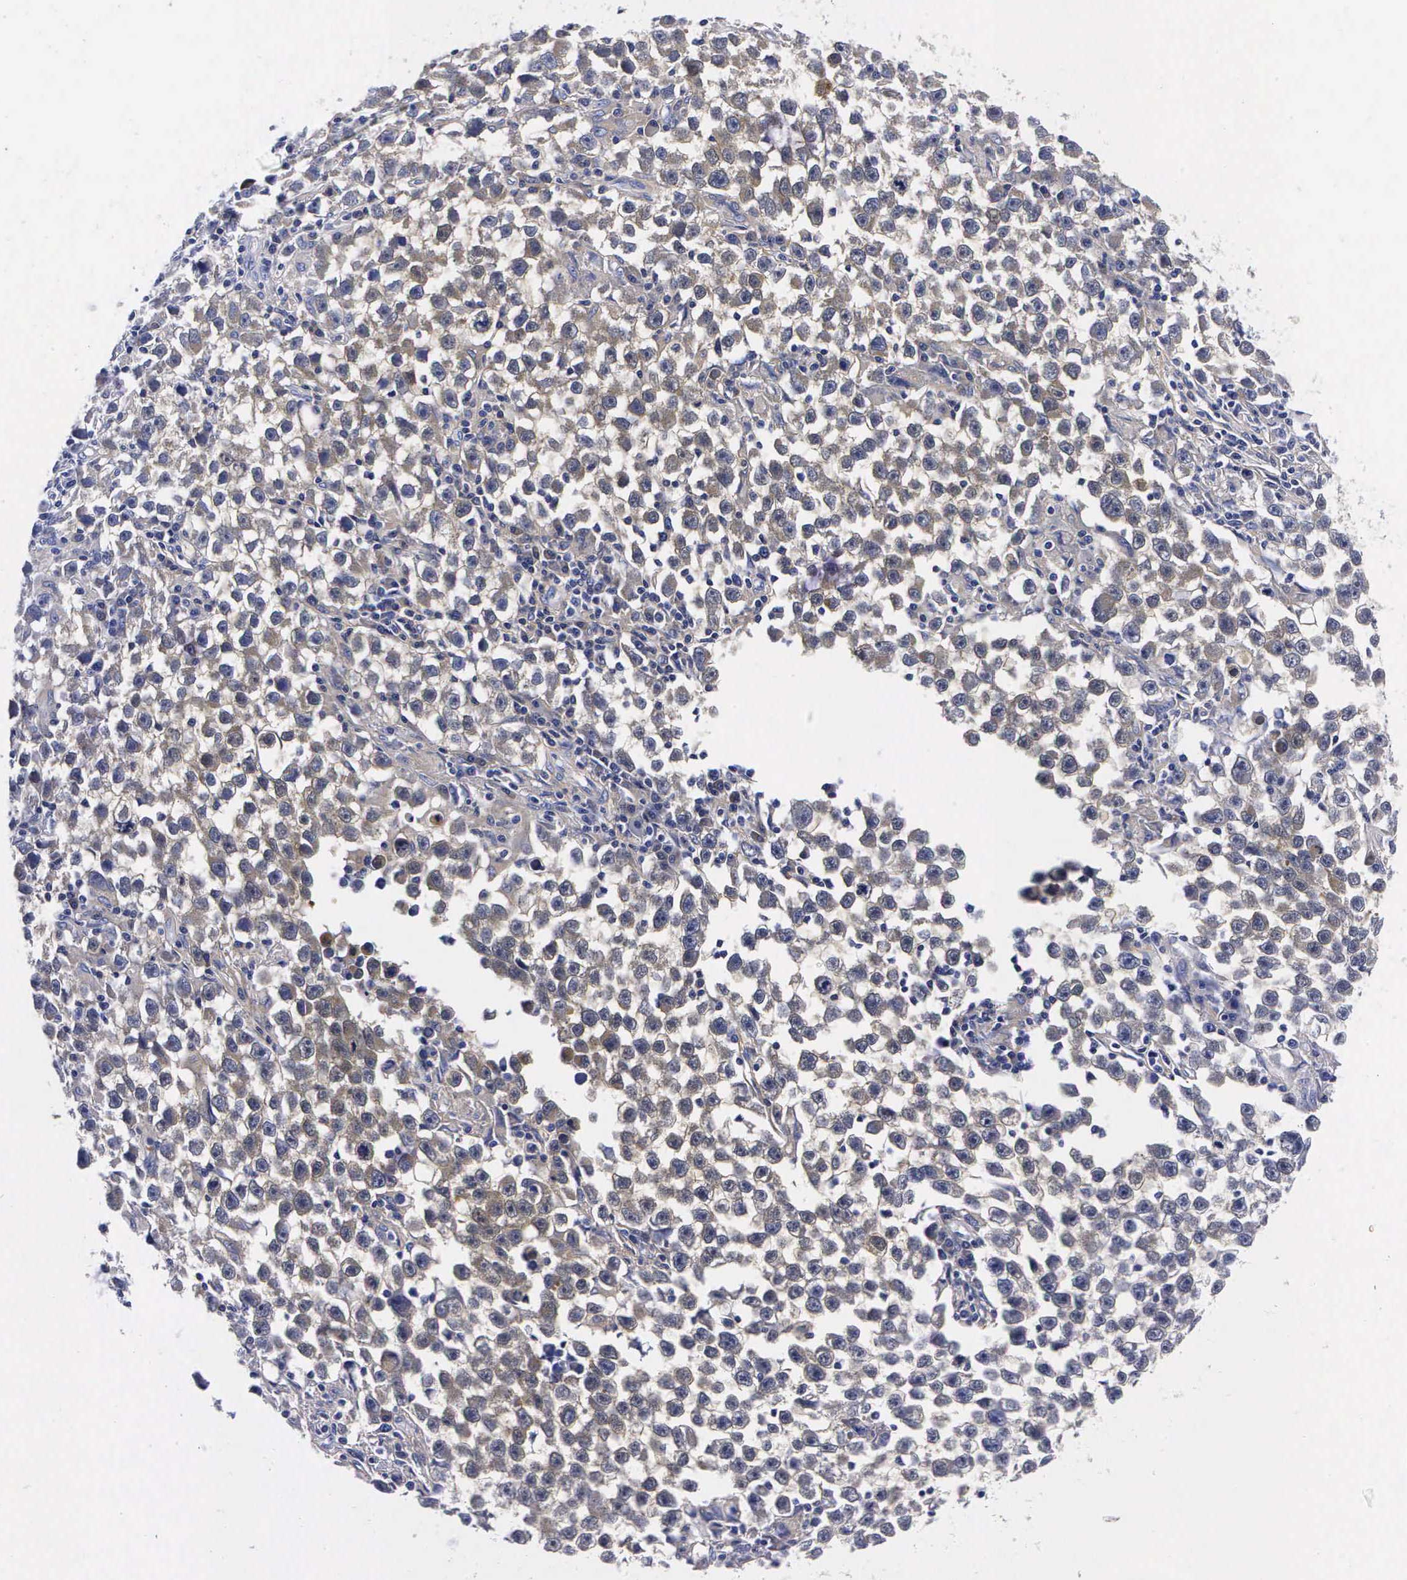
{"staining": {"intensity": "weak", "quantity": "25%-75%", "location": "cytoplasmic/membranous"}, "tissue": "testis cancer", "cell_type": "Tumor cells", "image_type": "cancer", "snomed": [{"axis": "morphology", "description": "Seminoma, NOS"}, {"axis": "topography", "description": "Testis"}], "caption": "Protein staining exhibits weak cytoplasmic/membranous staining in approximately 25%-75% of tumor cells in seminoma (testis).", "gene": "ENO2", "patient": {"sex": "male", "age": 33}}